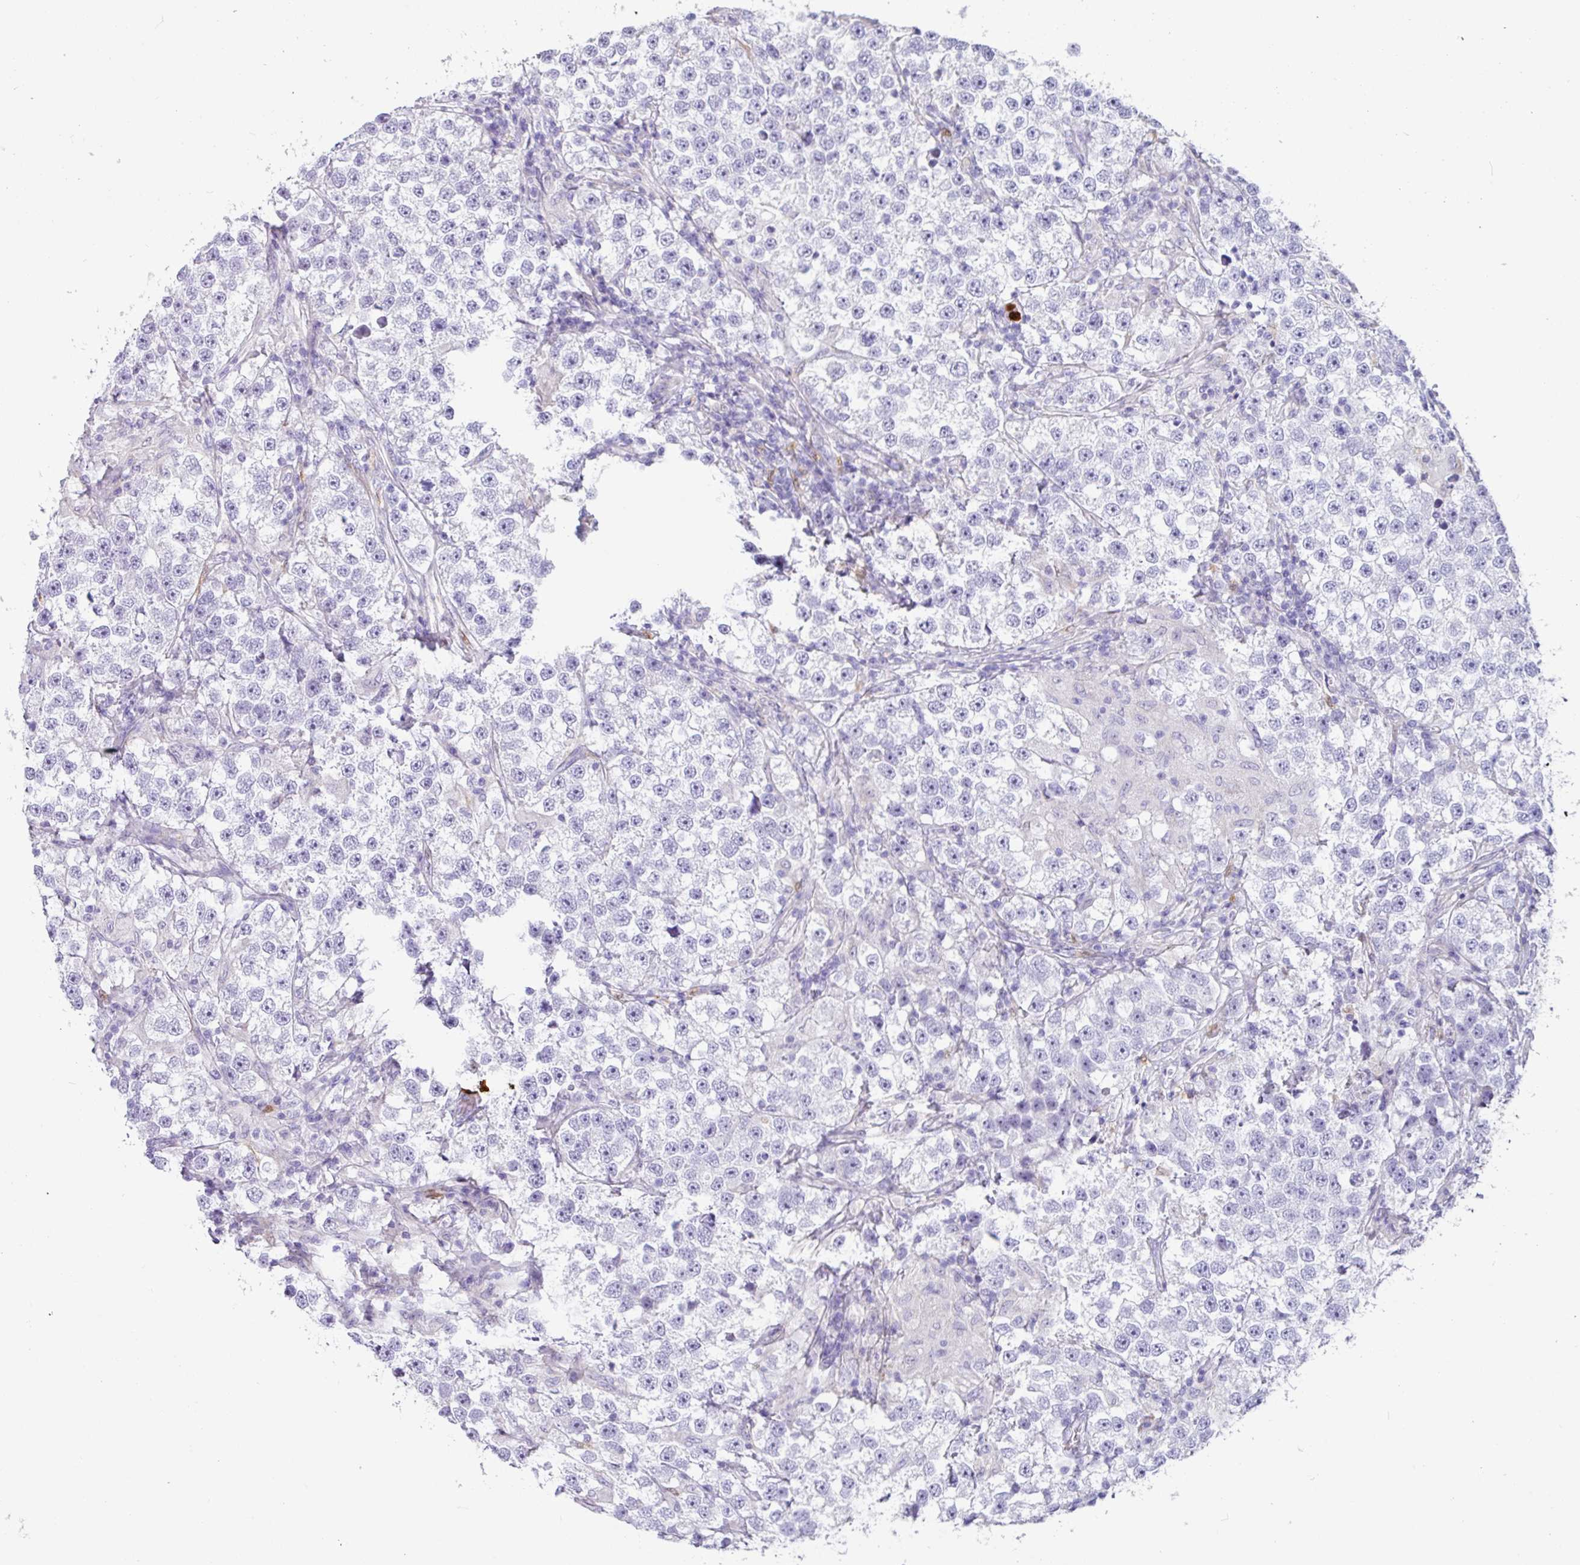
{"staining": {"intensity": "negative", "quantity": "none", "location": "none"}, "tissue": "testis cancer", "cell_type": "Tumor cells", "image_type": "cancer", "snomed": [{"axis": "morphology", "description": "Seminoma, NOS"}, {"axis": "topography", "description": "Testis"}], "caption": "This photomicrograph is of testis cancer stained with immunohistochemistry (IHC) to label a protein in brown with the nuclei are counter-stained blue. There is no expression in tumor cells.", "gene": "SH2D3C", "patient": {"sex": "male", "age": 46}}